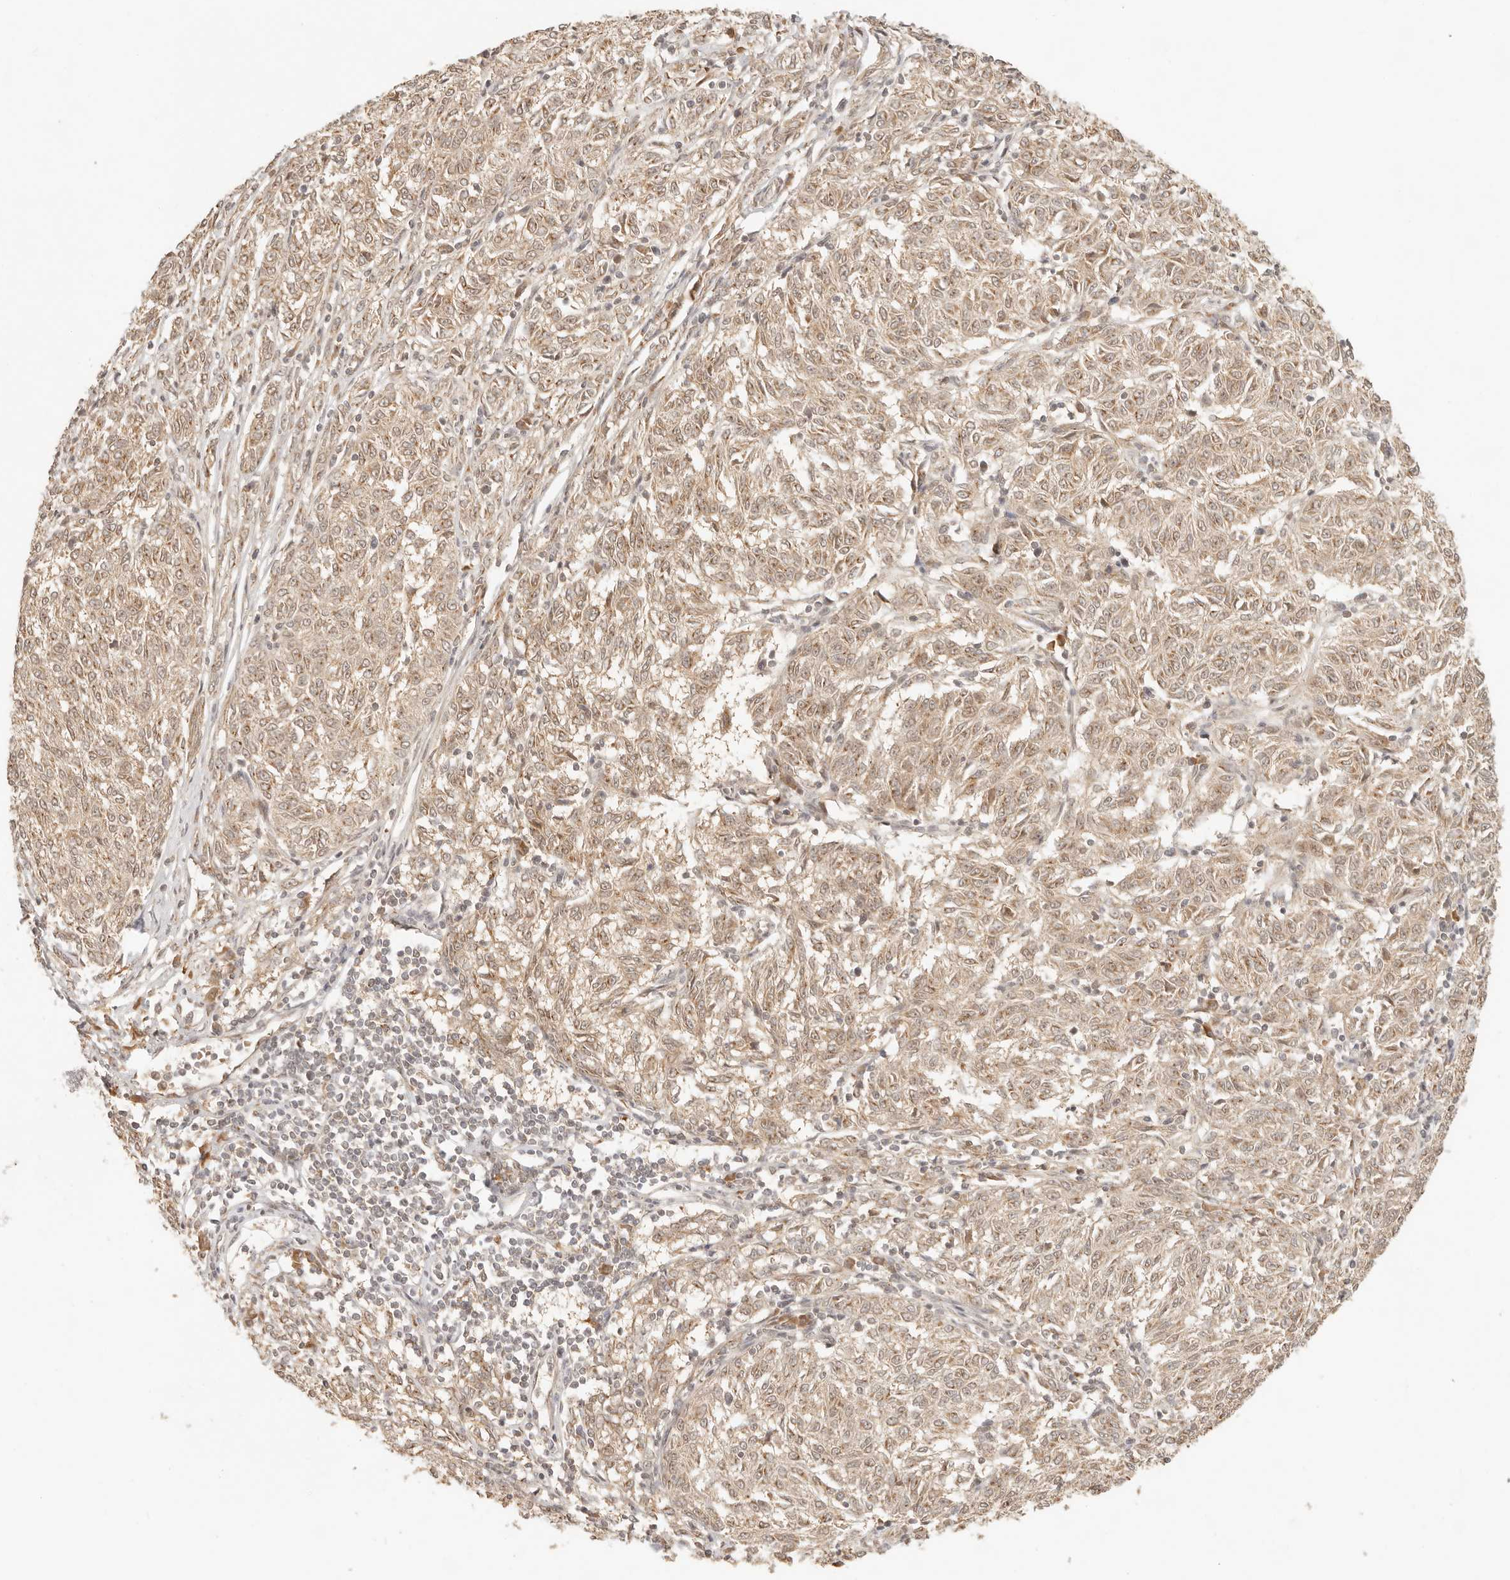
{"staining": {"intensity": "weak", "quantity": ">75%", "location": "cytoplasmic/membranous,nuclear"}, "tissue": "melanoma", "cell_type": "Tumor cells", "image_type": "cancer", "snomed": [{"axis": "morphology", "description": "Malignant melanoma, NOS"}, {"axis": "topography", "description": "Skin"}], "caption": "An immunohistochemistry (IHC) photomicrograph of tumor tissue is shown. Protein staining in brown labels weak cytoplasmic/membranous and nuclear positivity in melanoma within tumor cells. Immunohistochemistry stains the protein in brown and the nuclei are stained blue.", "gene": "INTS11", "patient": {"sex": "female", "age": 72}}